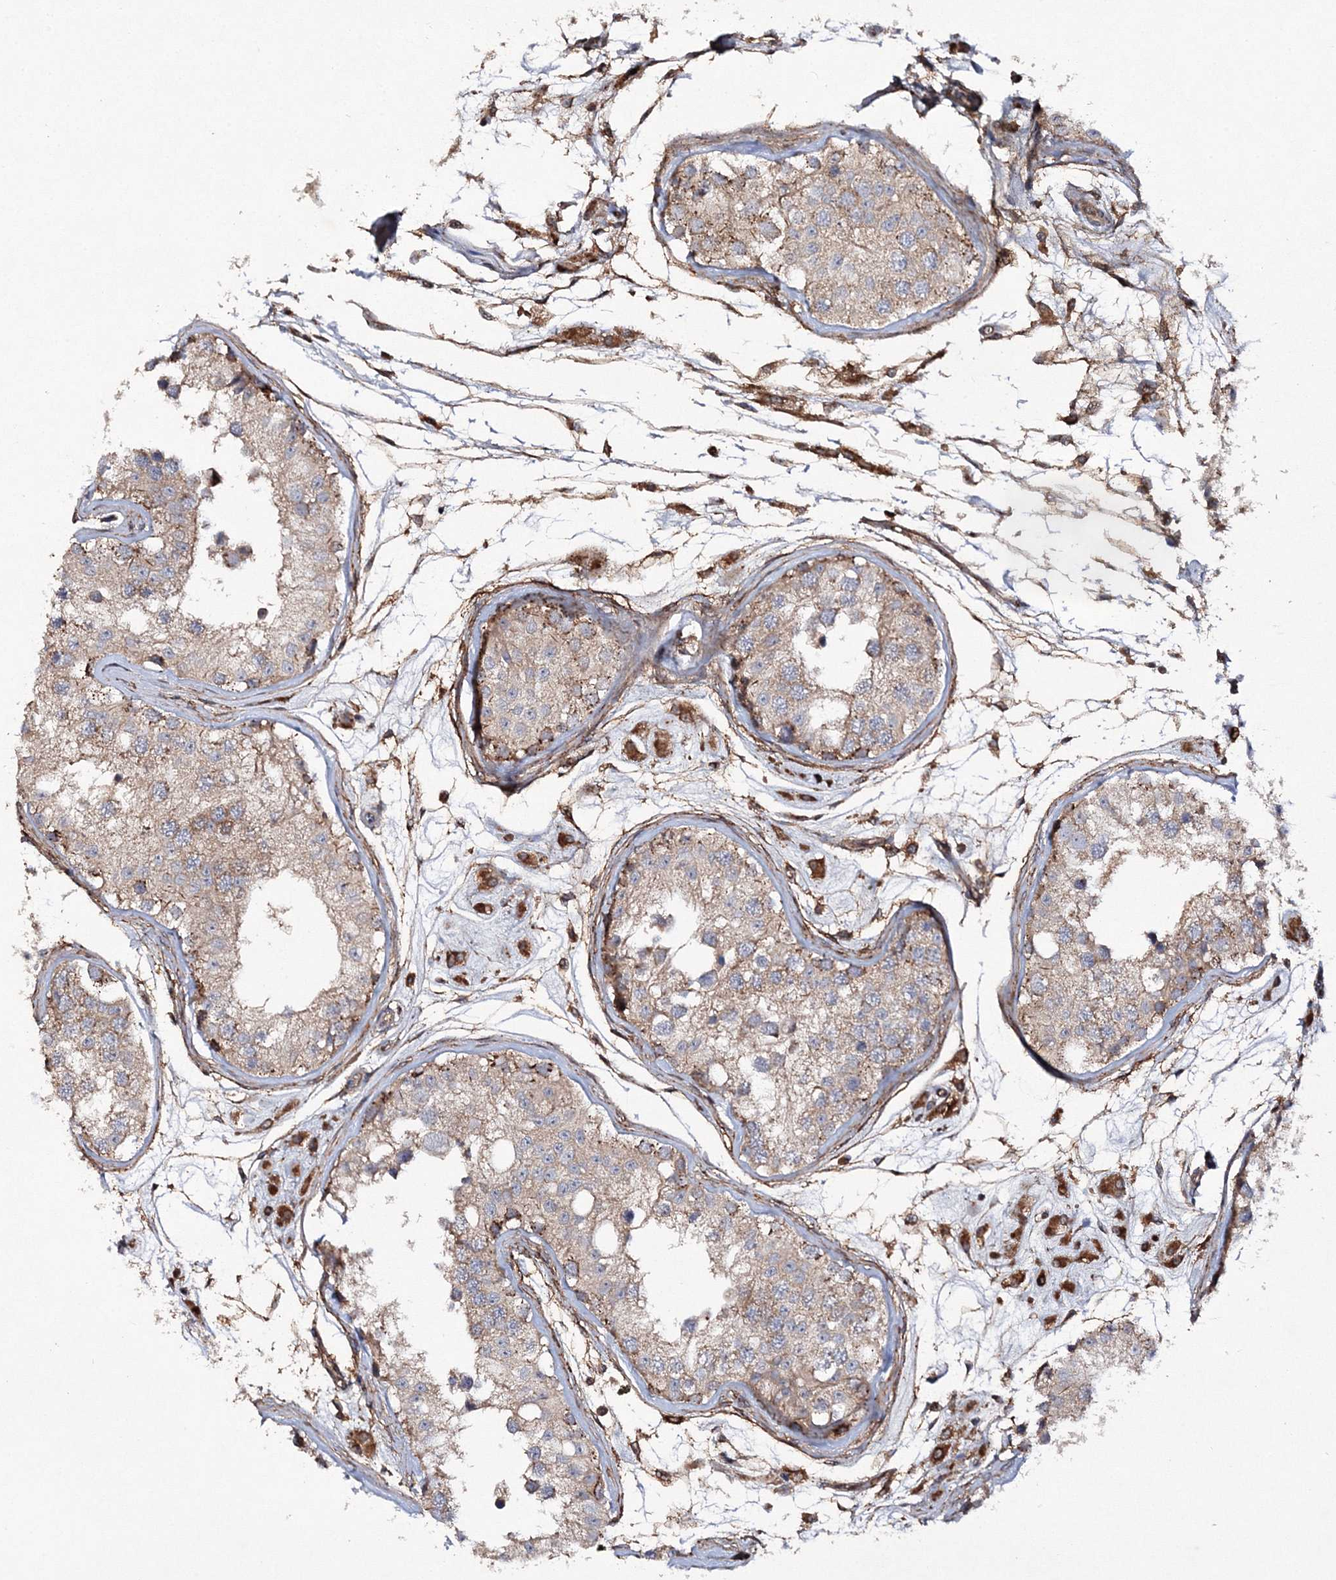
{"staining": {"intensity": "weak", "quantity": "25%-75%", "location": "cytoplasmic/membranous"}, "tissue": "testis", "cell_type": "Cells in seminiferous ducts", "image_type": "normal", "snomed": [{"axis": "morphology", "description": "Normal tissue, NOS"}, {"axis": "morphology", "description": "Adenocarcinoma, metastatic, NOS"}, {"axis": "topography", "description": "Testis"}], "caption": "Weak cytoplasmic/membranous expression is seen in about 25%-75% of cells in seminiferous ducts in benign testis. (DAB (3,3'-diaminobenzidine) = brown stain, brightfield microscopy at high magnification).", "gene": "DNAJC13", "patient": {"sex": "male", "age": 26}}